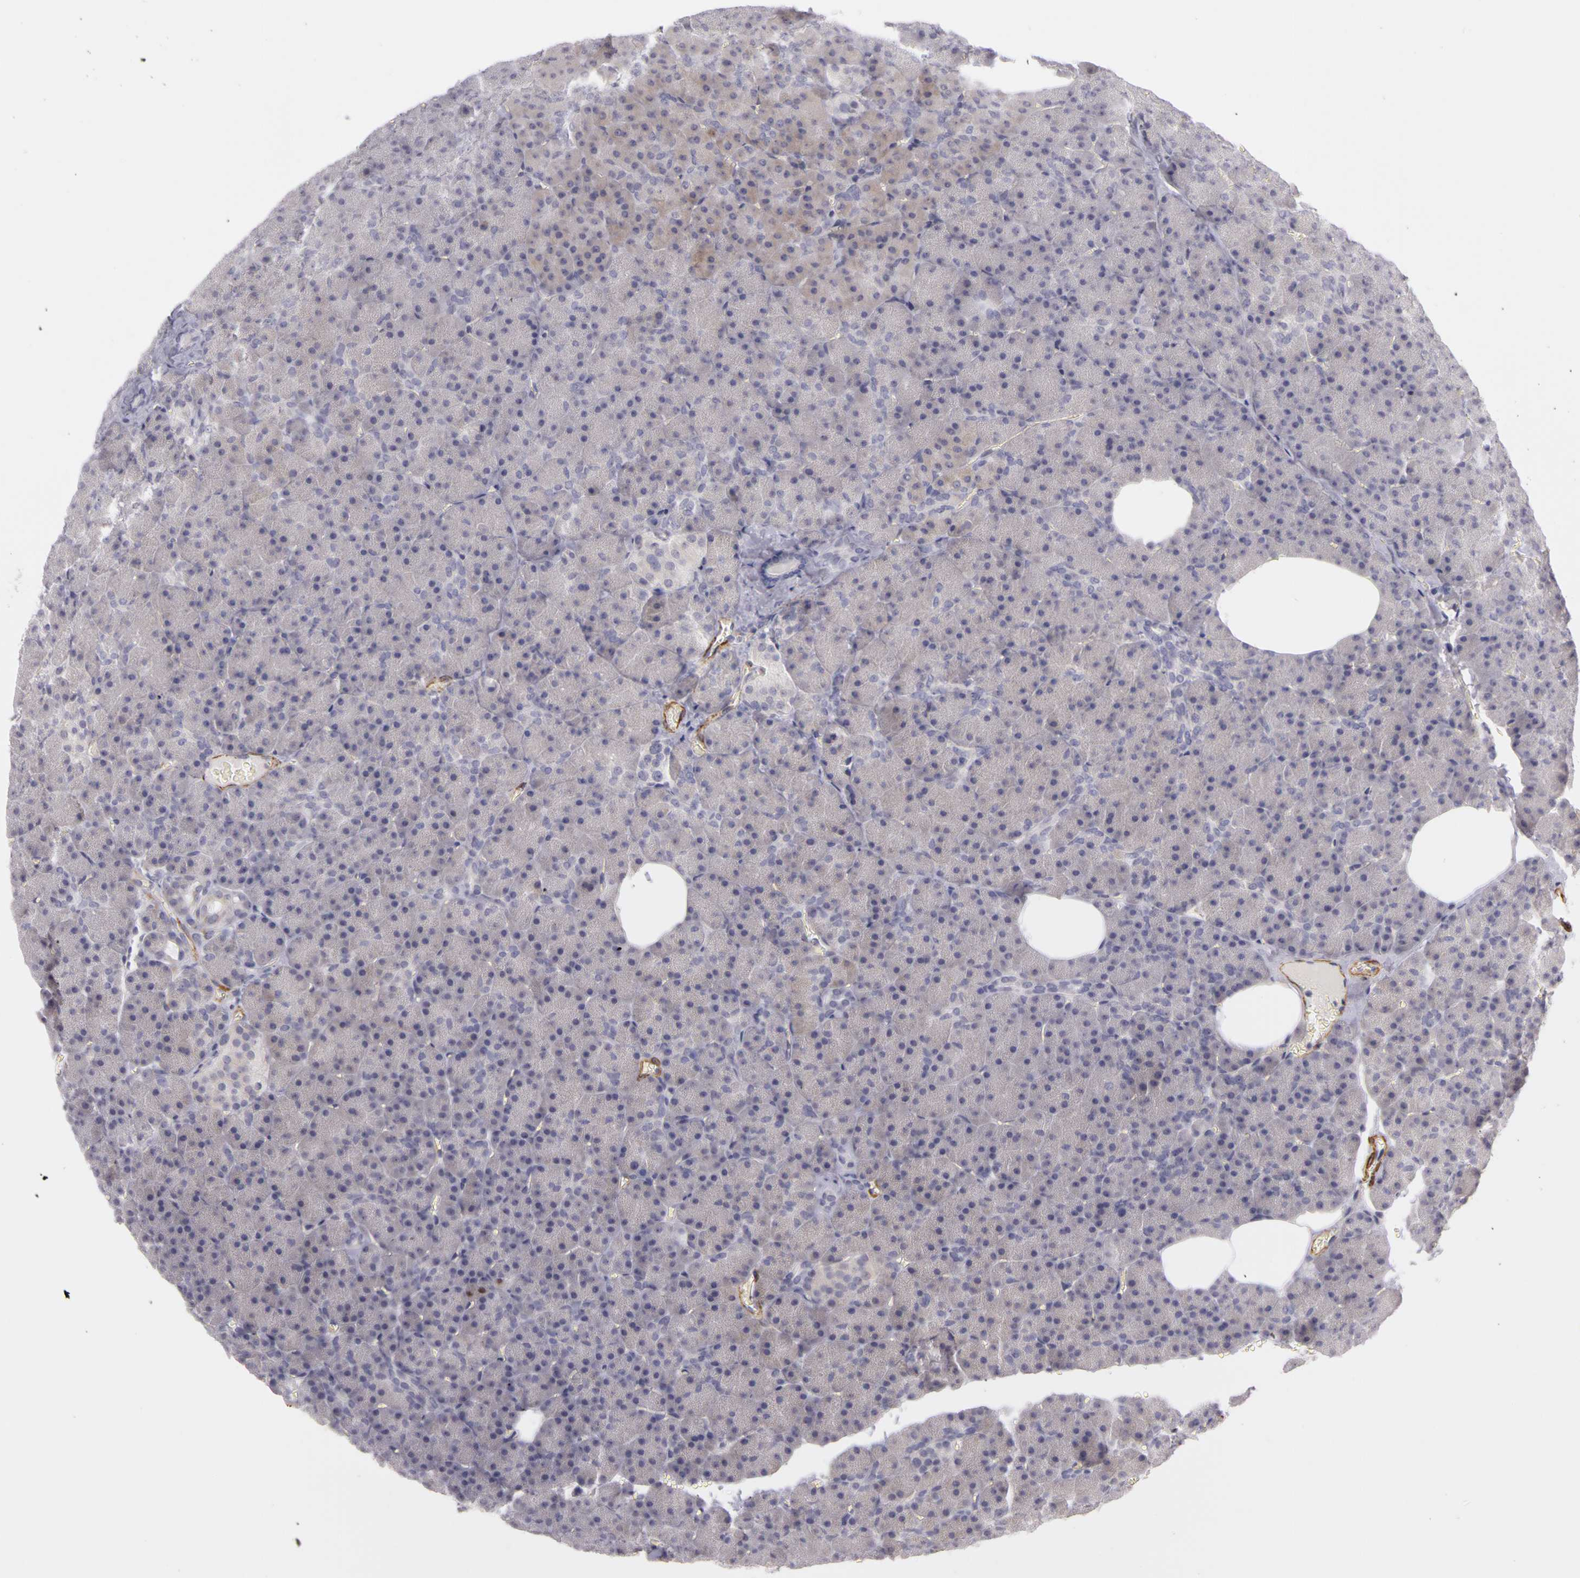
{"staining": {"intensity": "weak", "quantity": ">75%", "location": "cytoplasmic/membranous"}, "tissue": "pancreas", "cell_type": "Exocrine glandular cells", "image_type": "normal", "snomed": [{"axis": "morphology", "description": "Normal tissue, NOS"}, {"axis": "topography", "description": "Pancreas"}], "caption": "An IHC histopathology image of unremarkable tissue is shown. Protein staining in brown highlights weak cytoplasmic/membranous positivity in pancreas within exocrine glandular cells. (brown staining indicates protein expression, while blue staining denotes nuclei).", "gene": "CNTN2", "patient": {"sex": "female", "age": 35}}